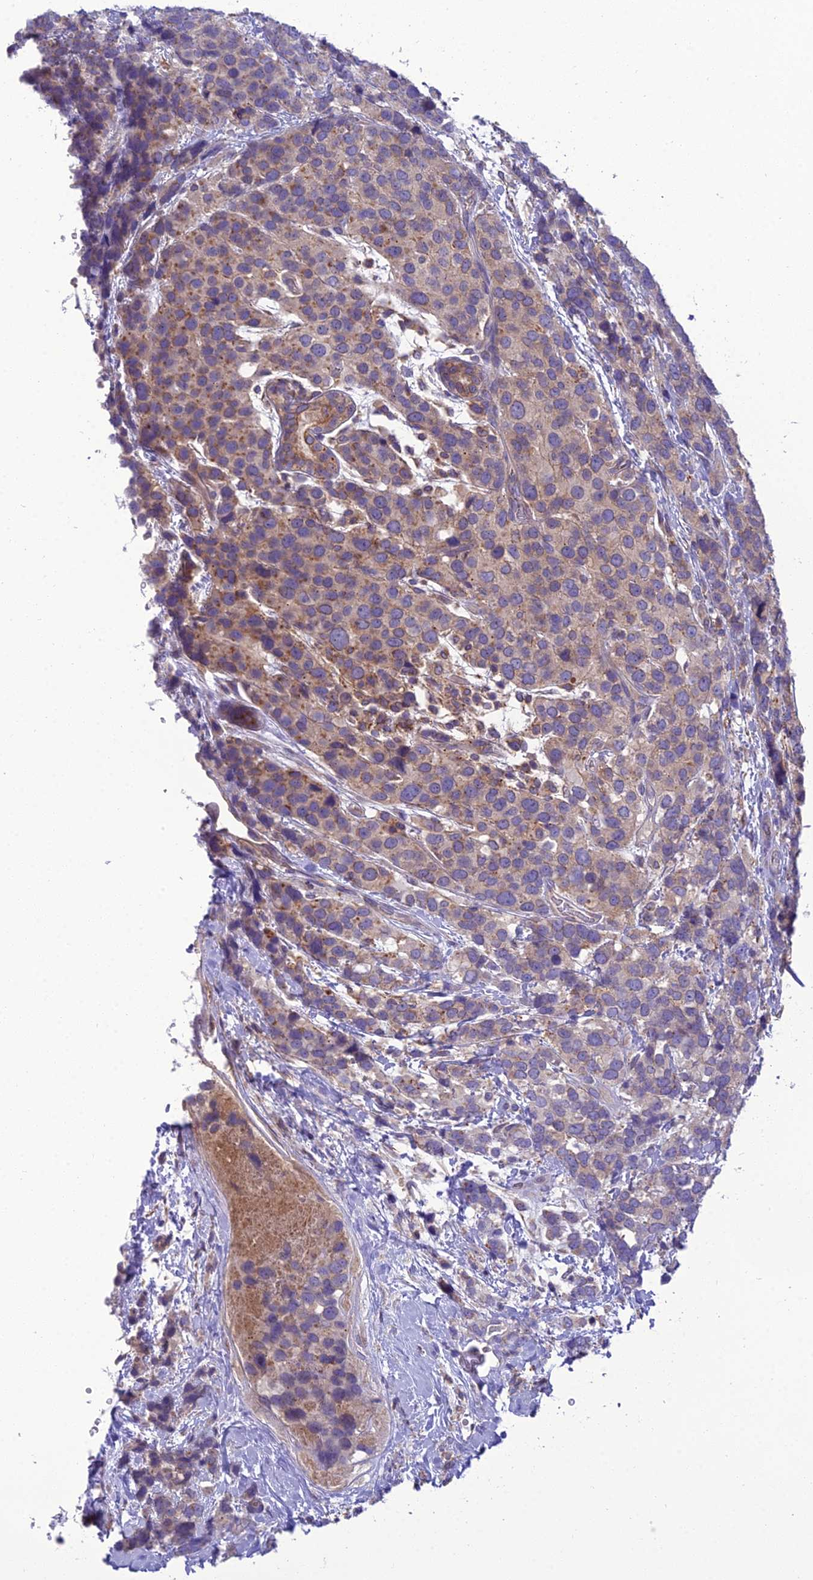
{"staining": {"intensity": "moderate", "quantity": "<25%", "location": "cytoplasmic/membranous"}, "tissue": "breast cancer", "cell_type": "Tumor cells", "image_type": "cancer", "snomed": [{"axis": "morphology", "description": "Lobular carcinoma"}, {"axis": "topography", "description": "Breast"}], "caption": "Human breast lobular carcinoma stained with a brown dye demonstrates moderate cytoplasmic/membranous positive staining in approximately <25% of tumor cells.", "gene": "GOLPH3", "patient": {"sex": "female", "age": 59}}